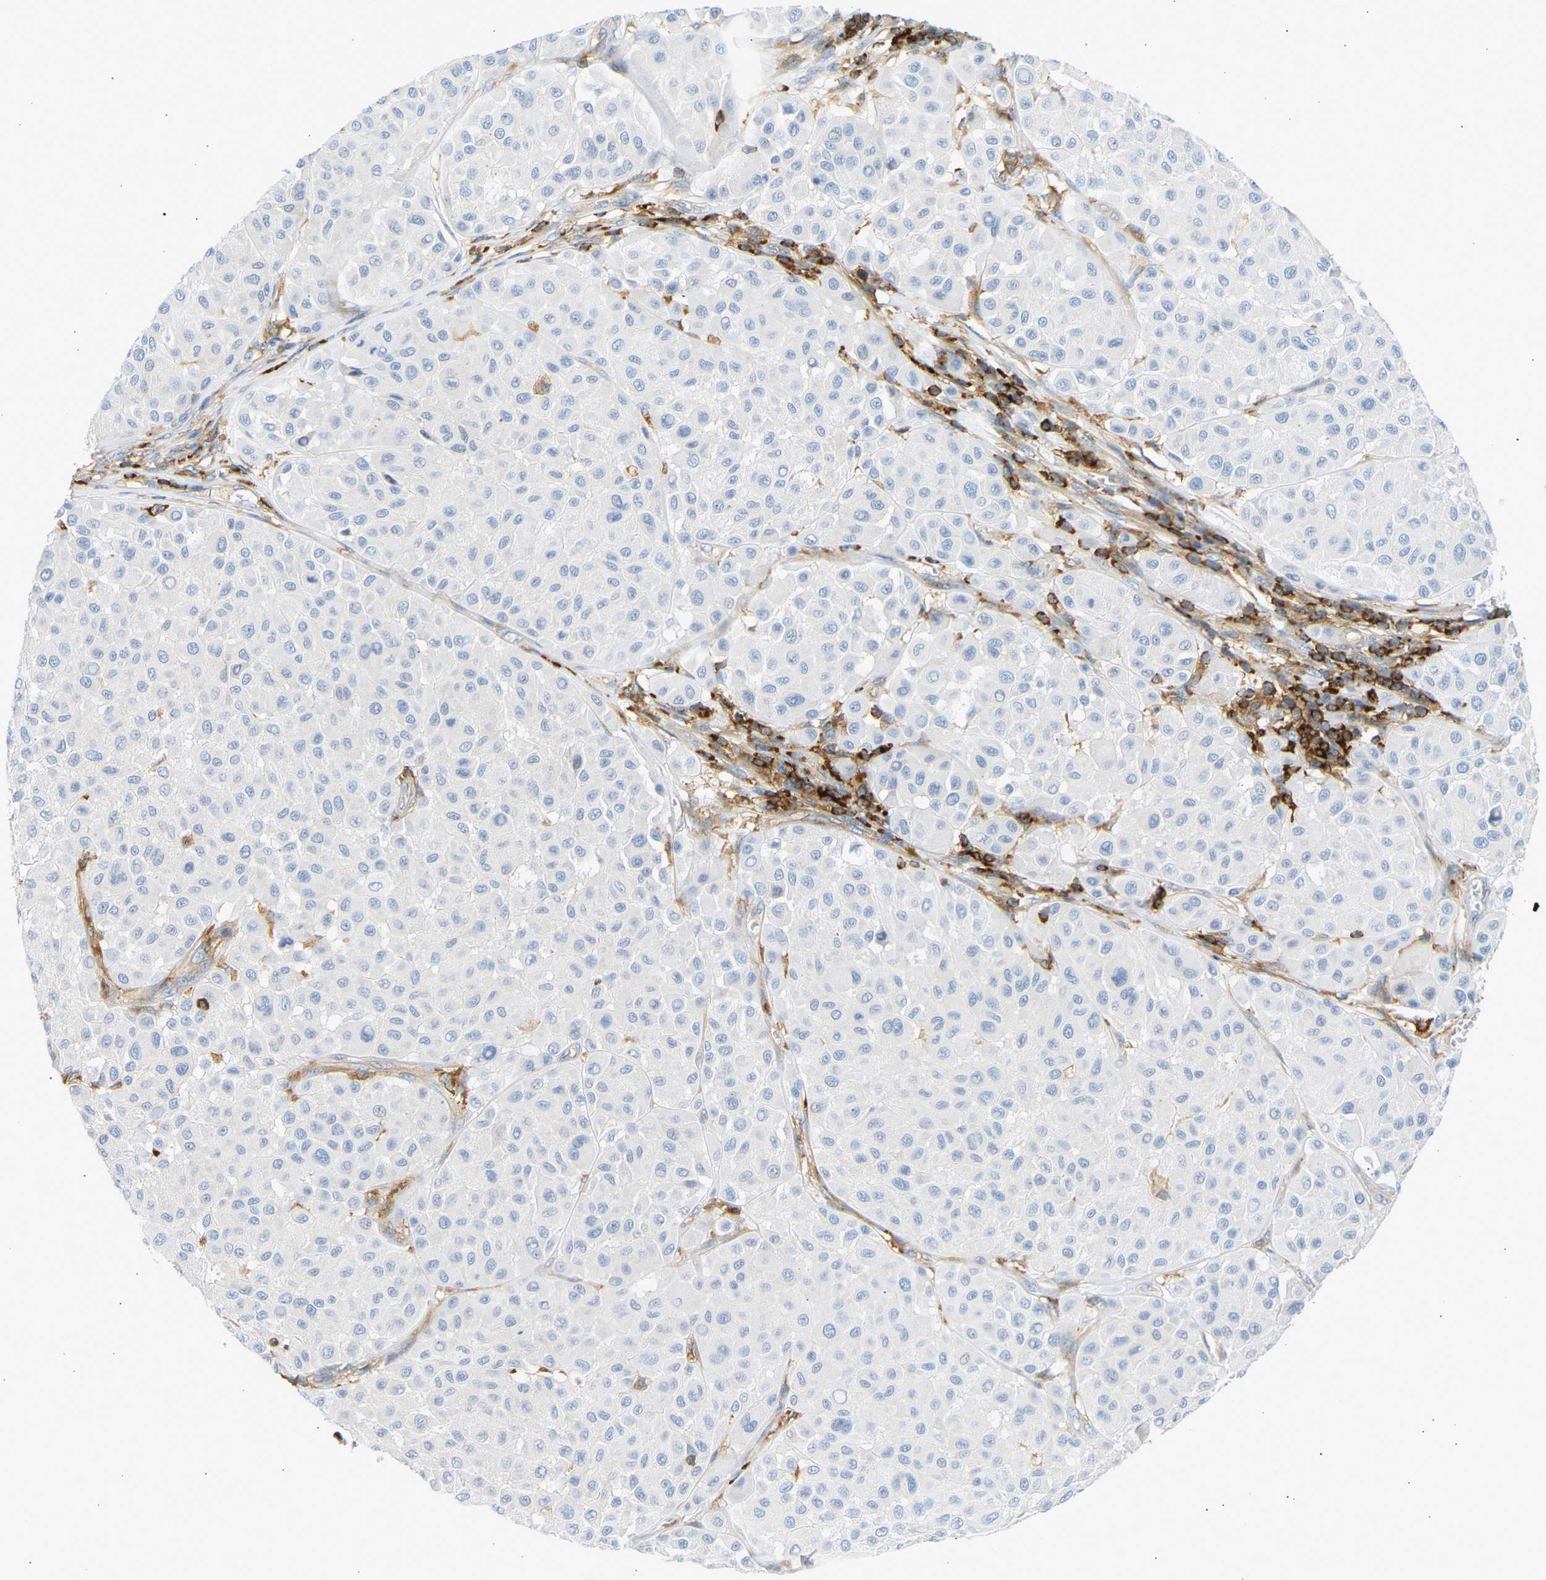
{"staining": {"intensity": "negative", "quantity": "none", "location": "none"}, "tissue": "melanoma", "cell_type": "Tumor cells", "image_type": "cancer", "snomed": [{"axis": "morphology", "description": "Malignant melanoma, Metastatic site"}, {"axis": "topography", "description": "Soft tissue"}], "caption": "High power microscopy histopathology image of an IHC image of melanoma, revealing no significant staining in tumor cells.", "gene": "FNBP1", "patient": {"sex": "male", "age": 41}}